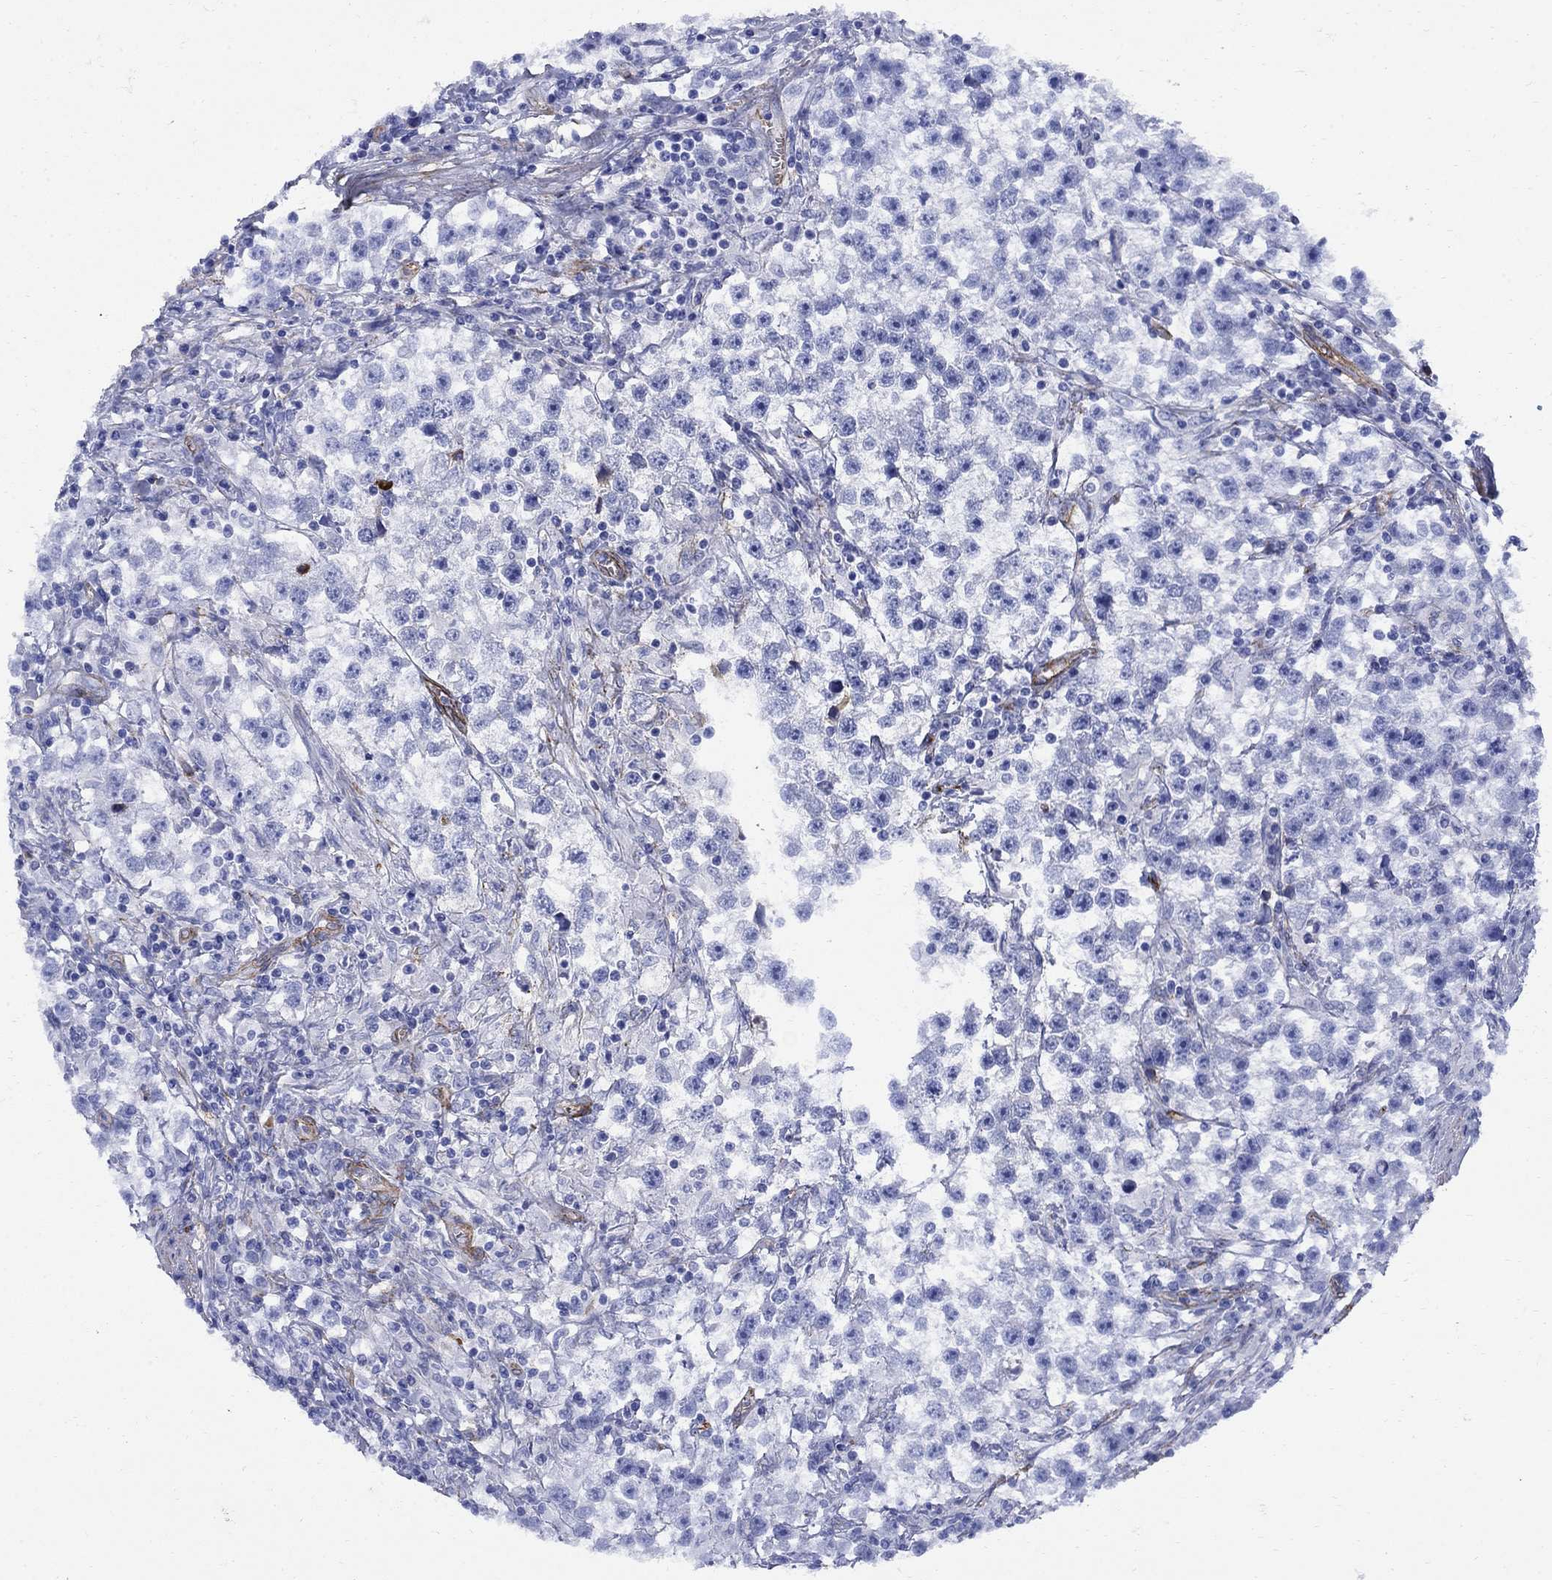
{"staining": {"intensity": "negative", "quantity": "none", "location": "none"}, "tissue": "testis cancer", "cell_type": "Tumor cells", "image_type": "cancer", "snomed": [{"axis": "morphology", "description": "Seminoma, NOS"}, {"axis": "topography", "description": "Testis"}], "caption": "This is a image of immunohistochemistry (IHC) staining of testis seminoma, which shows no staining in tumor cells.", "gene": "VTN", "patient": {"sex": "male", "age": 59}}